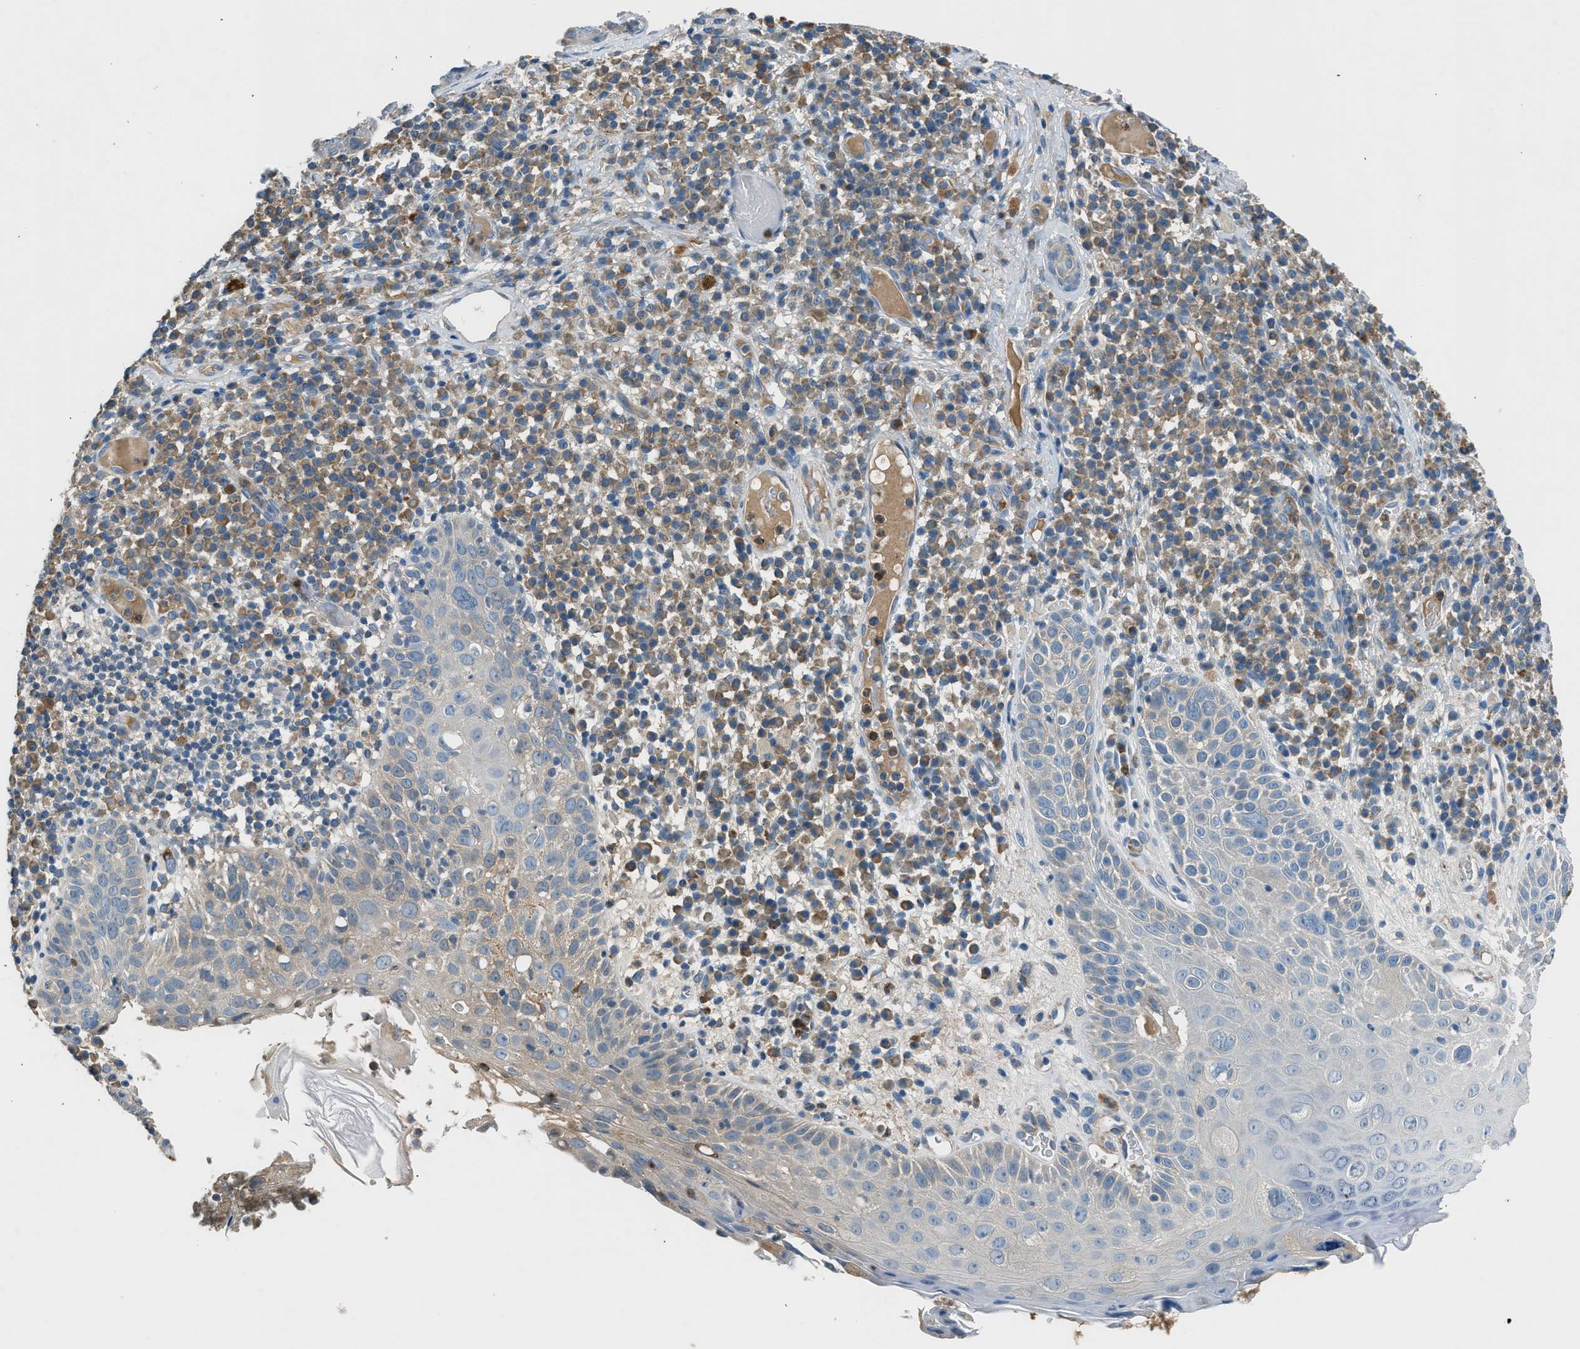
{"staining": {"intensity": "negative", "quantity": "none", "location": "none"}, "tissue": "skin cancer", "cell_type": "Tumor cells", "image_type": "cancer", "snomed": [{"axis": "morphology", "description": "Squamous cell carcinoma in situ, NOS"}, {"axis": "morphology", "description": "Squamous cell carcinoma, NOS"}, {"axis": "topography", "description": "Skin"}], "caption": "This is an IHC photomicrograph of human skin squamous cell carcinoma. There is no staining in tumor cells.", "gene": "BMP1", "patient": {"sex": "male", "age": 93}}